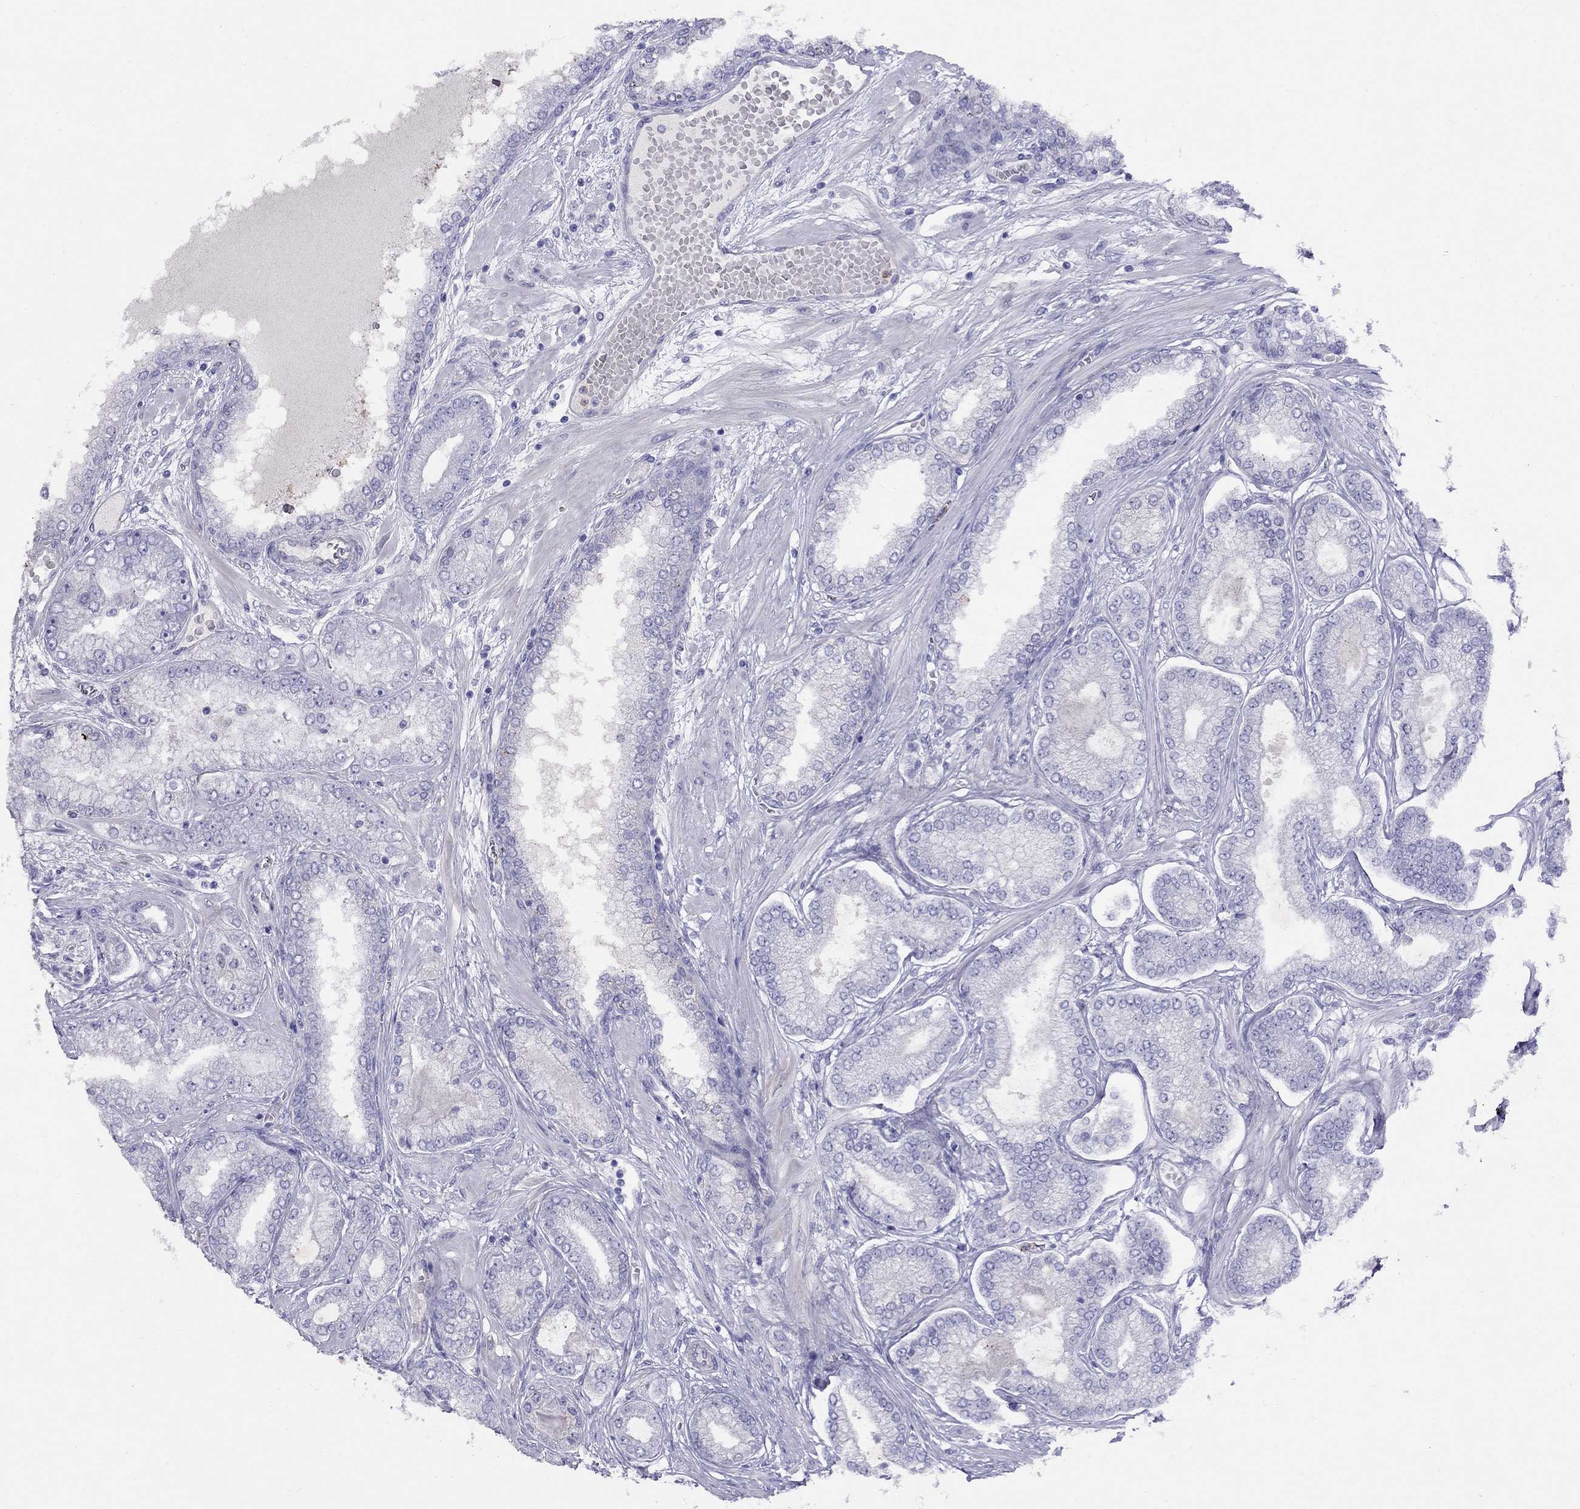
{"staining": {"intensity": "negative", "quantity": "none", "location": "none"}, "tissue": "prostate cancer", "cell_type": "Tumor cells", "image_type": "cancer", "snomed": [{"axis": "morphology", "description": "Adenocarcinoma, Low grade"}, {"axis": "topography", "description": "Prostate"}], "caption": "An image of human prostate cancer is negative for staining in tumor cells. The staining was performed using DAB to visualize the protein expression in brown, while the nuclei were stained in blue with hematoxylin (Magnification: 20x).", "gene": "SPINT4", "patient": {"sex": "male", "age": 57}}